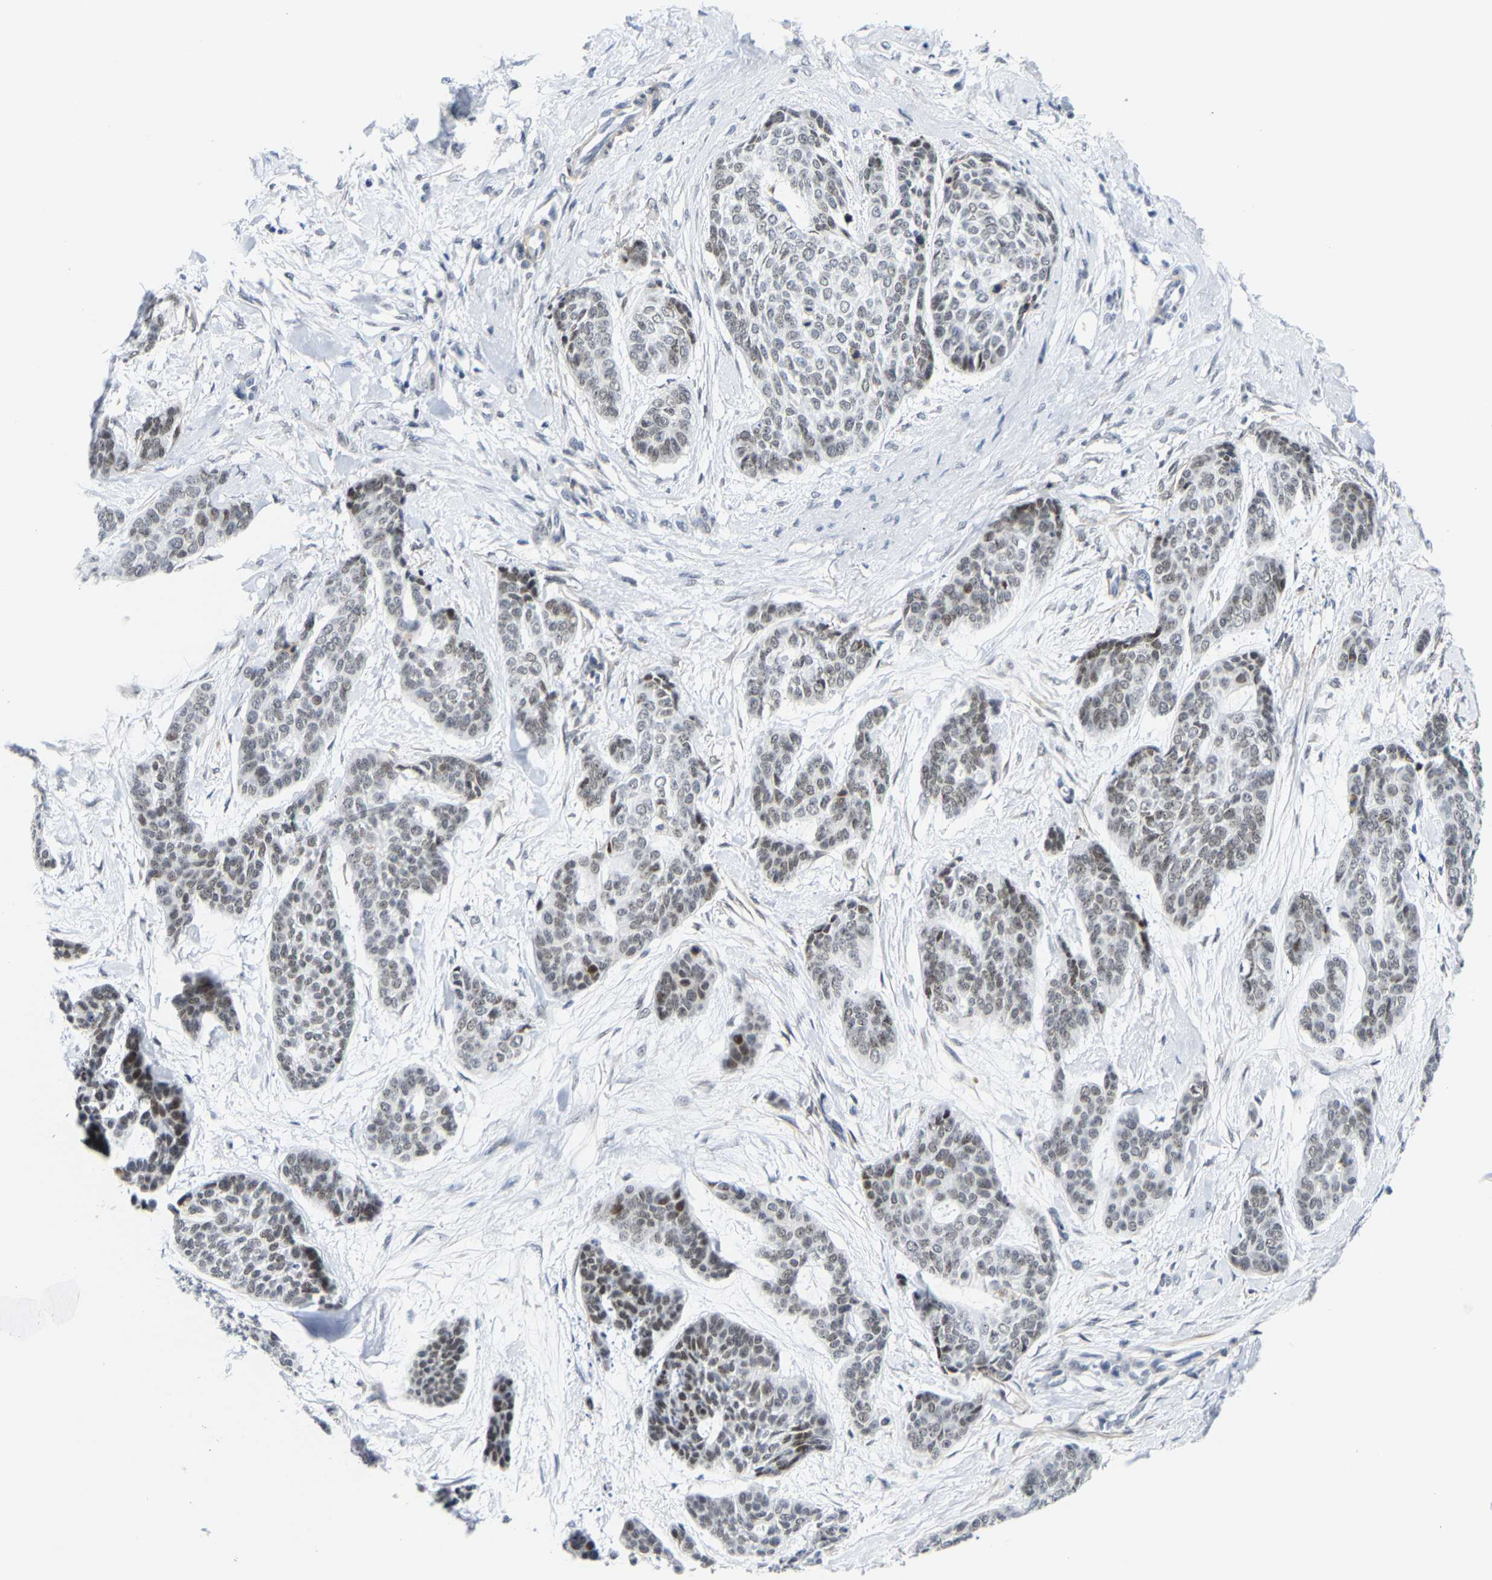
{"staining": {"intensity": "moderate", "quantity": "25%-75%", "location": "nuclear"}, "tissue": "skin cancer", "cell_type": "Tumor cells", "image_type": "cancer", "snomed": [{"axis": "morphology", "description": "Basal cell carcinoma"}, {"axis": "topography", "description": "Skin"}], "caption": "The immunohistochemical stain highlights moderate nuclear positivity in tumor cells of skin cancer (basal cell carcinoma) tissue. (Brightfield microscopy of DAB IHC at high magnification).", "gene": "FAM180A", "patient": {"sex": "female", "age": 64}}